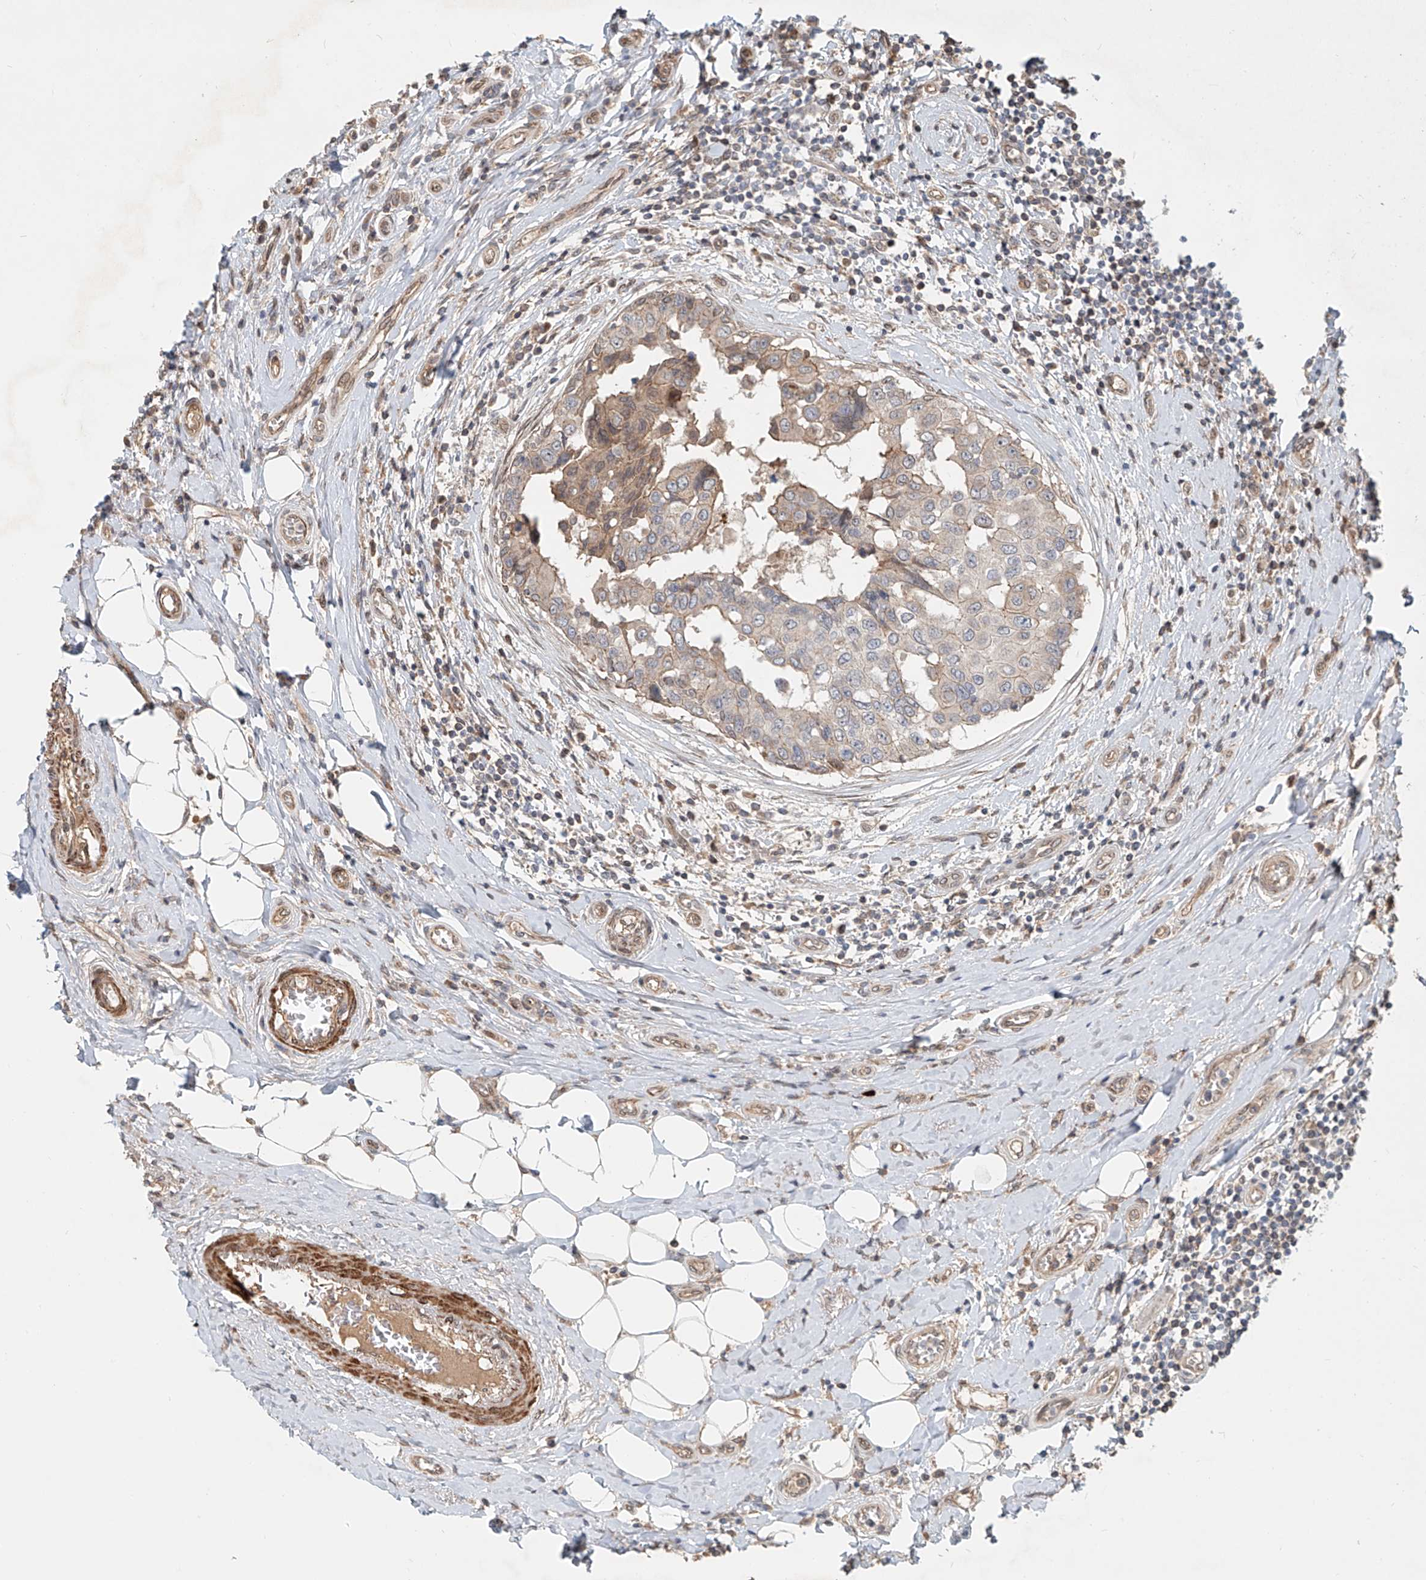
{"staining": {"intensity": "moderate", "quantity": "<25%", "location": "cytoplasmic/membranous"}, "tissue": "breast cancer", "cell_type": "Tumor cells", "image_type": "cancer", "snomed": [{"axis": "morphology", "description": "Duct carcinoma"}, {"axis": "topography", "description": "Breast"}], "caption": "Immunohistochemical staining of human breast cancer (intraductal carcinoma) reveals low levels of moderate cytoplasmic/membranous staining in approximately <25% of tumor cells.", "gene": "SASH1", "patient": {"sex": "female", "age": 27}}